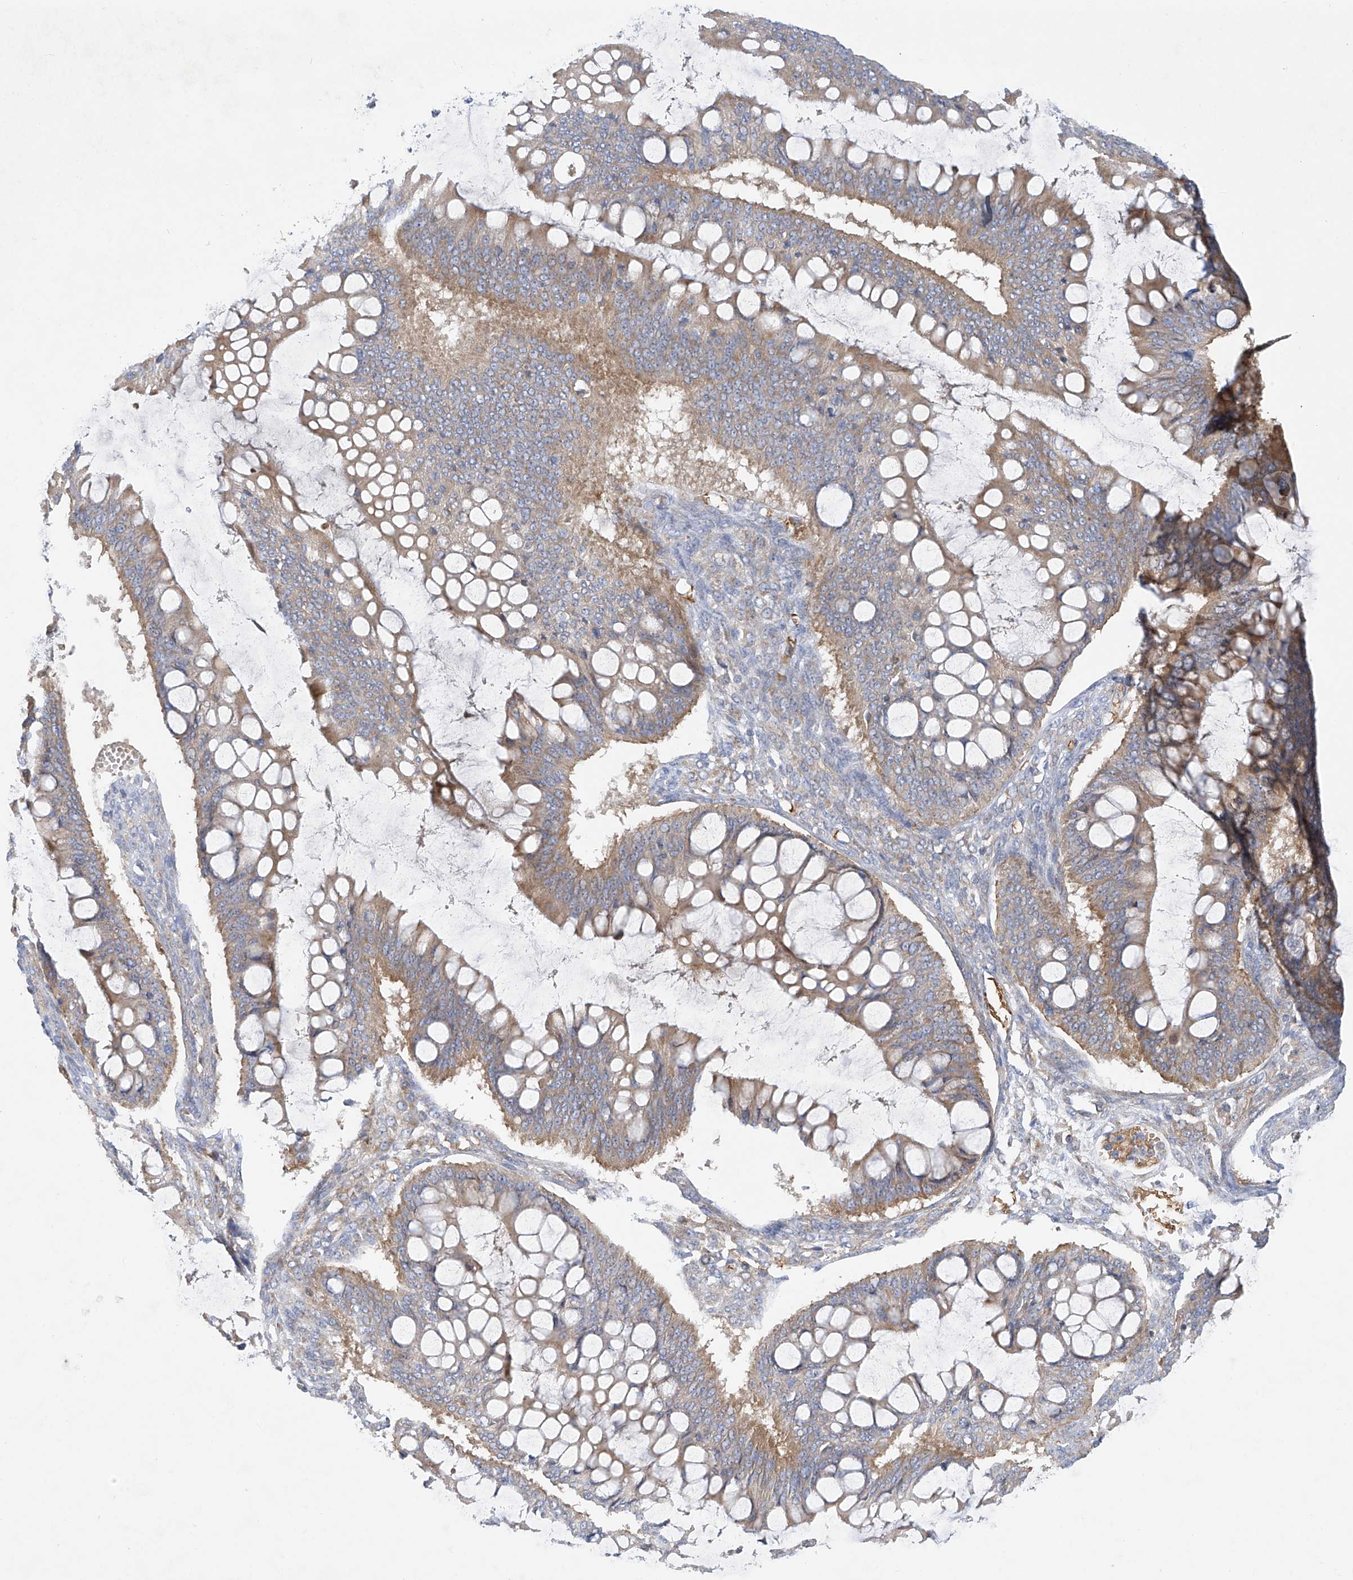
{"staining": {"intensity": "moderate", "quantity": ">75%", "location": "cytoplasmic/membranous"}, "tissue": "ovarian cancer", "cell_type": "Tumor cells", "image_type": "cancer", "snomed": [{"axis": "morphology", "description": "Cystadenocarcinoma, mucinous, NOS"}, {"axis": "topography", "description": "Ovary"}], "caption": "Human ovarian cancer (mucinous cystadenocarcinoma) stained with a brown dye reveals moderate cytoplasmic/membranous positive expression in about >75% of tumor cells.", "gene": "METTL18", "patient": {"sex": "female", "age": 73}}